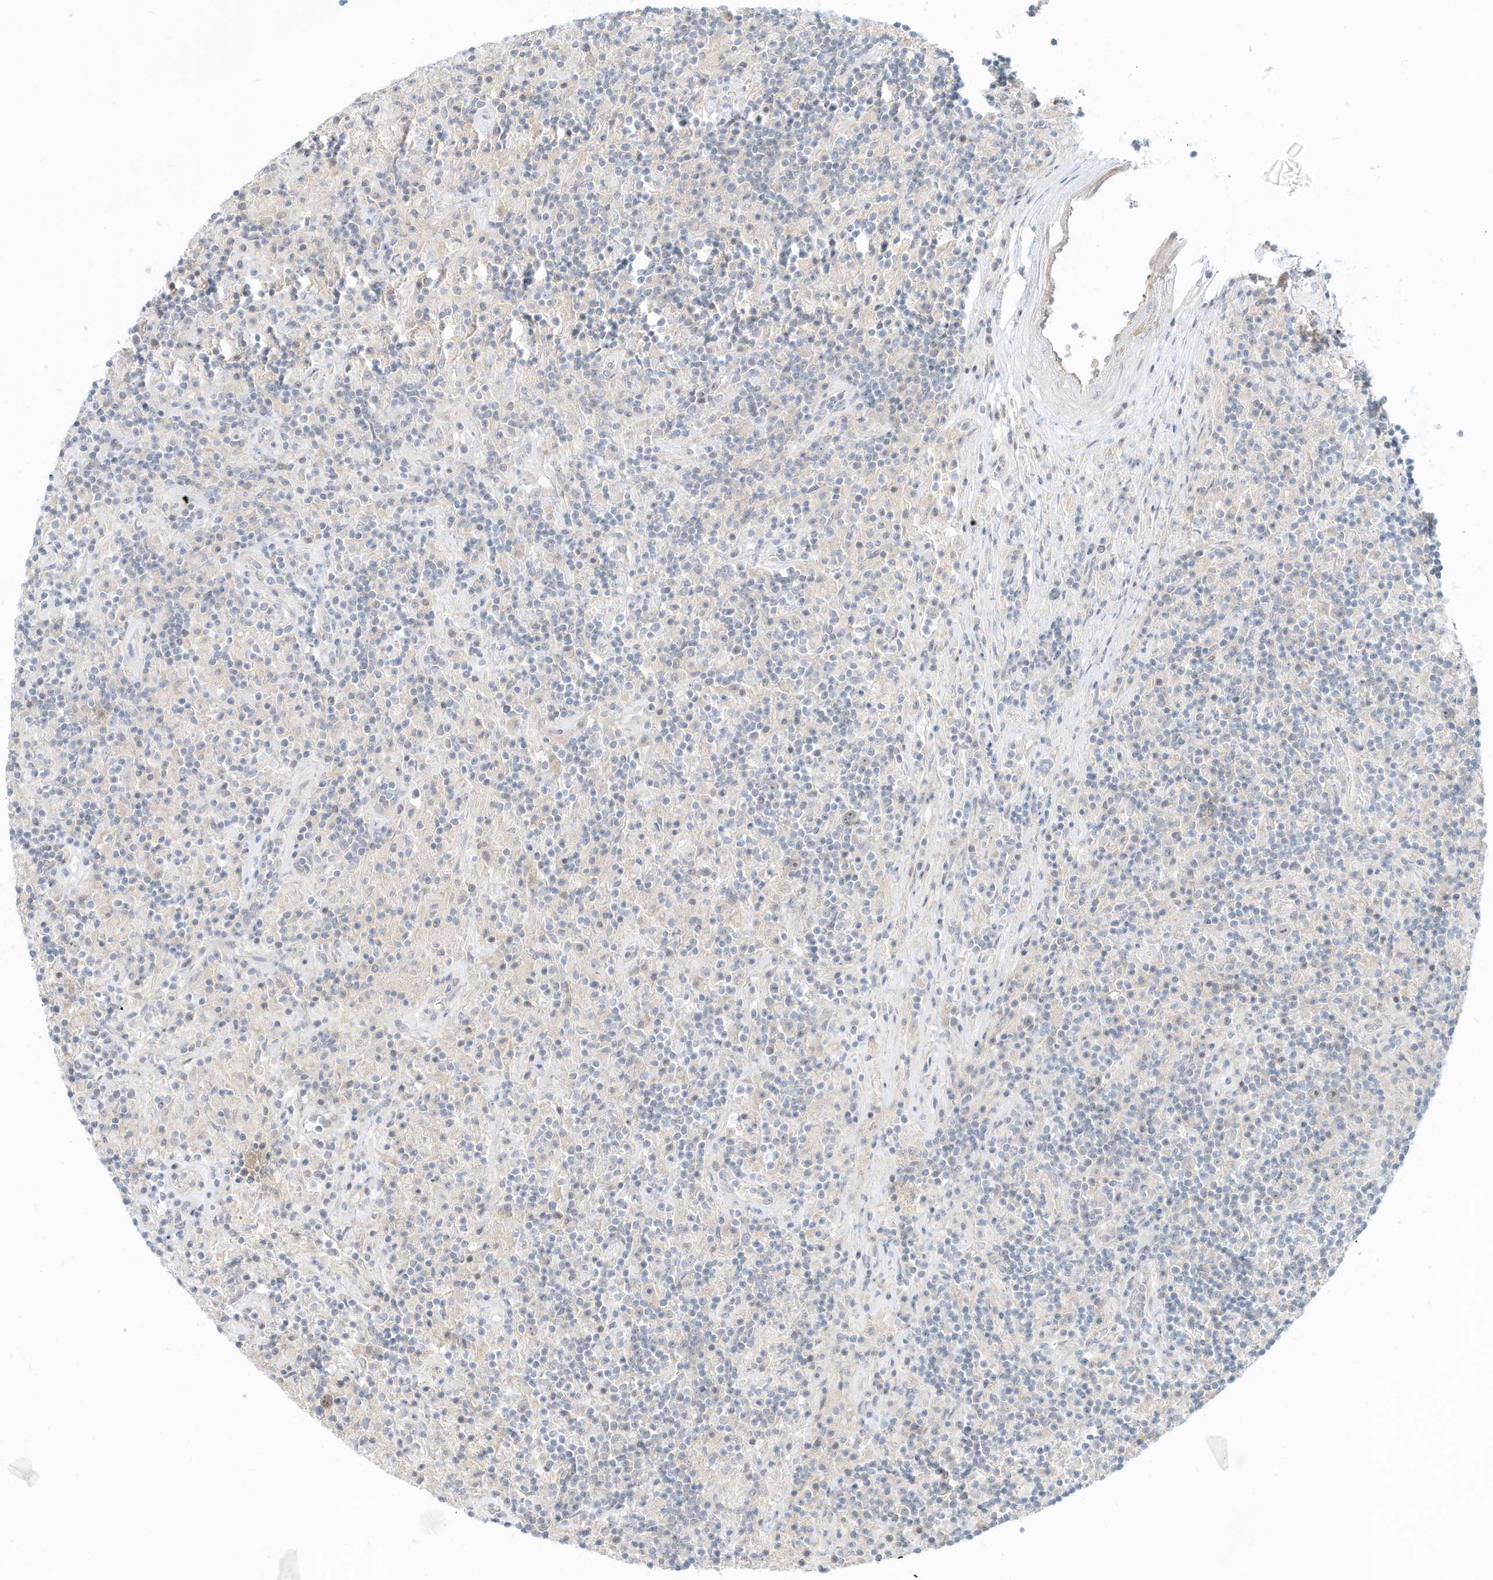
{"staining": {"intensity": "negative", "quantity": "none", "location": "none"}, "tissue": "lymphoma", "cell_type": "Tumor cells", "image_type": "cancer", "snomed": [{"axis": "morphology", "description": "Hodgkin's disease, NOS"}, {"axis": "topography", "description": "Lymph node"}], "caption": "Immunohistochemistry (IHC) of Hodgkin's disease reveals no expression in tumor cells.", "gene": "PAK6", "patient": {"sex": "male", "age": 70}}